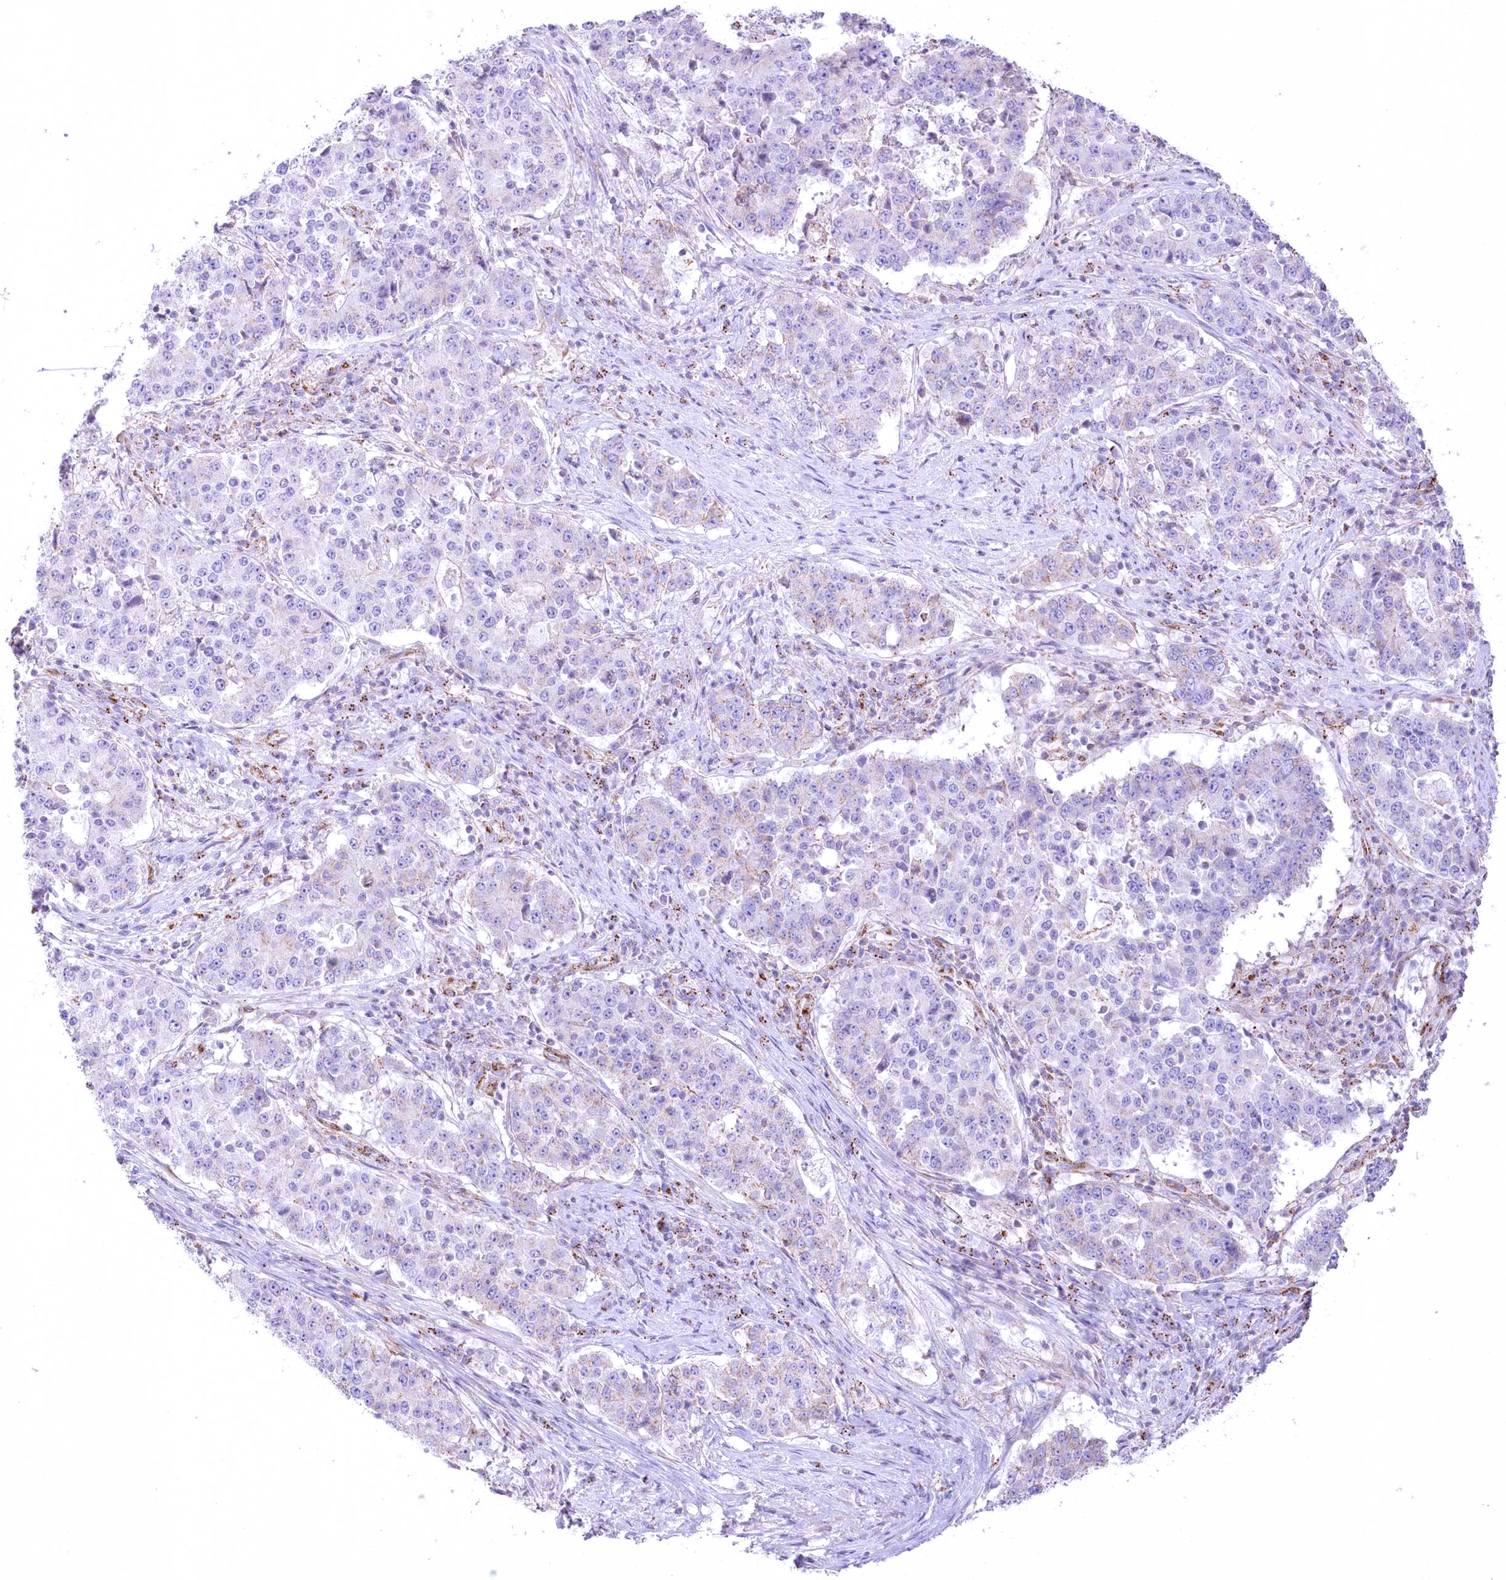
{"staining": {"intensity": "negative", "quantity": "none", "location": "none"}, "tissue": "stomach cancer", "cell_type": "Tumor cells", "image_type": "cancer", "snomed": [{"axis": "morphology", "description": "Adenocarcinoma, NOS"}, {"axis": "topography", "description": "Stomach"}], "caption": "Histopathology image shows no protein staining in tumor cells of stomach cancer tissue.", "gene": "FAM216A", "patient": {"sex": "male", "age": 59}}